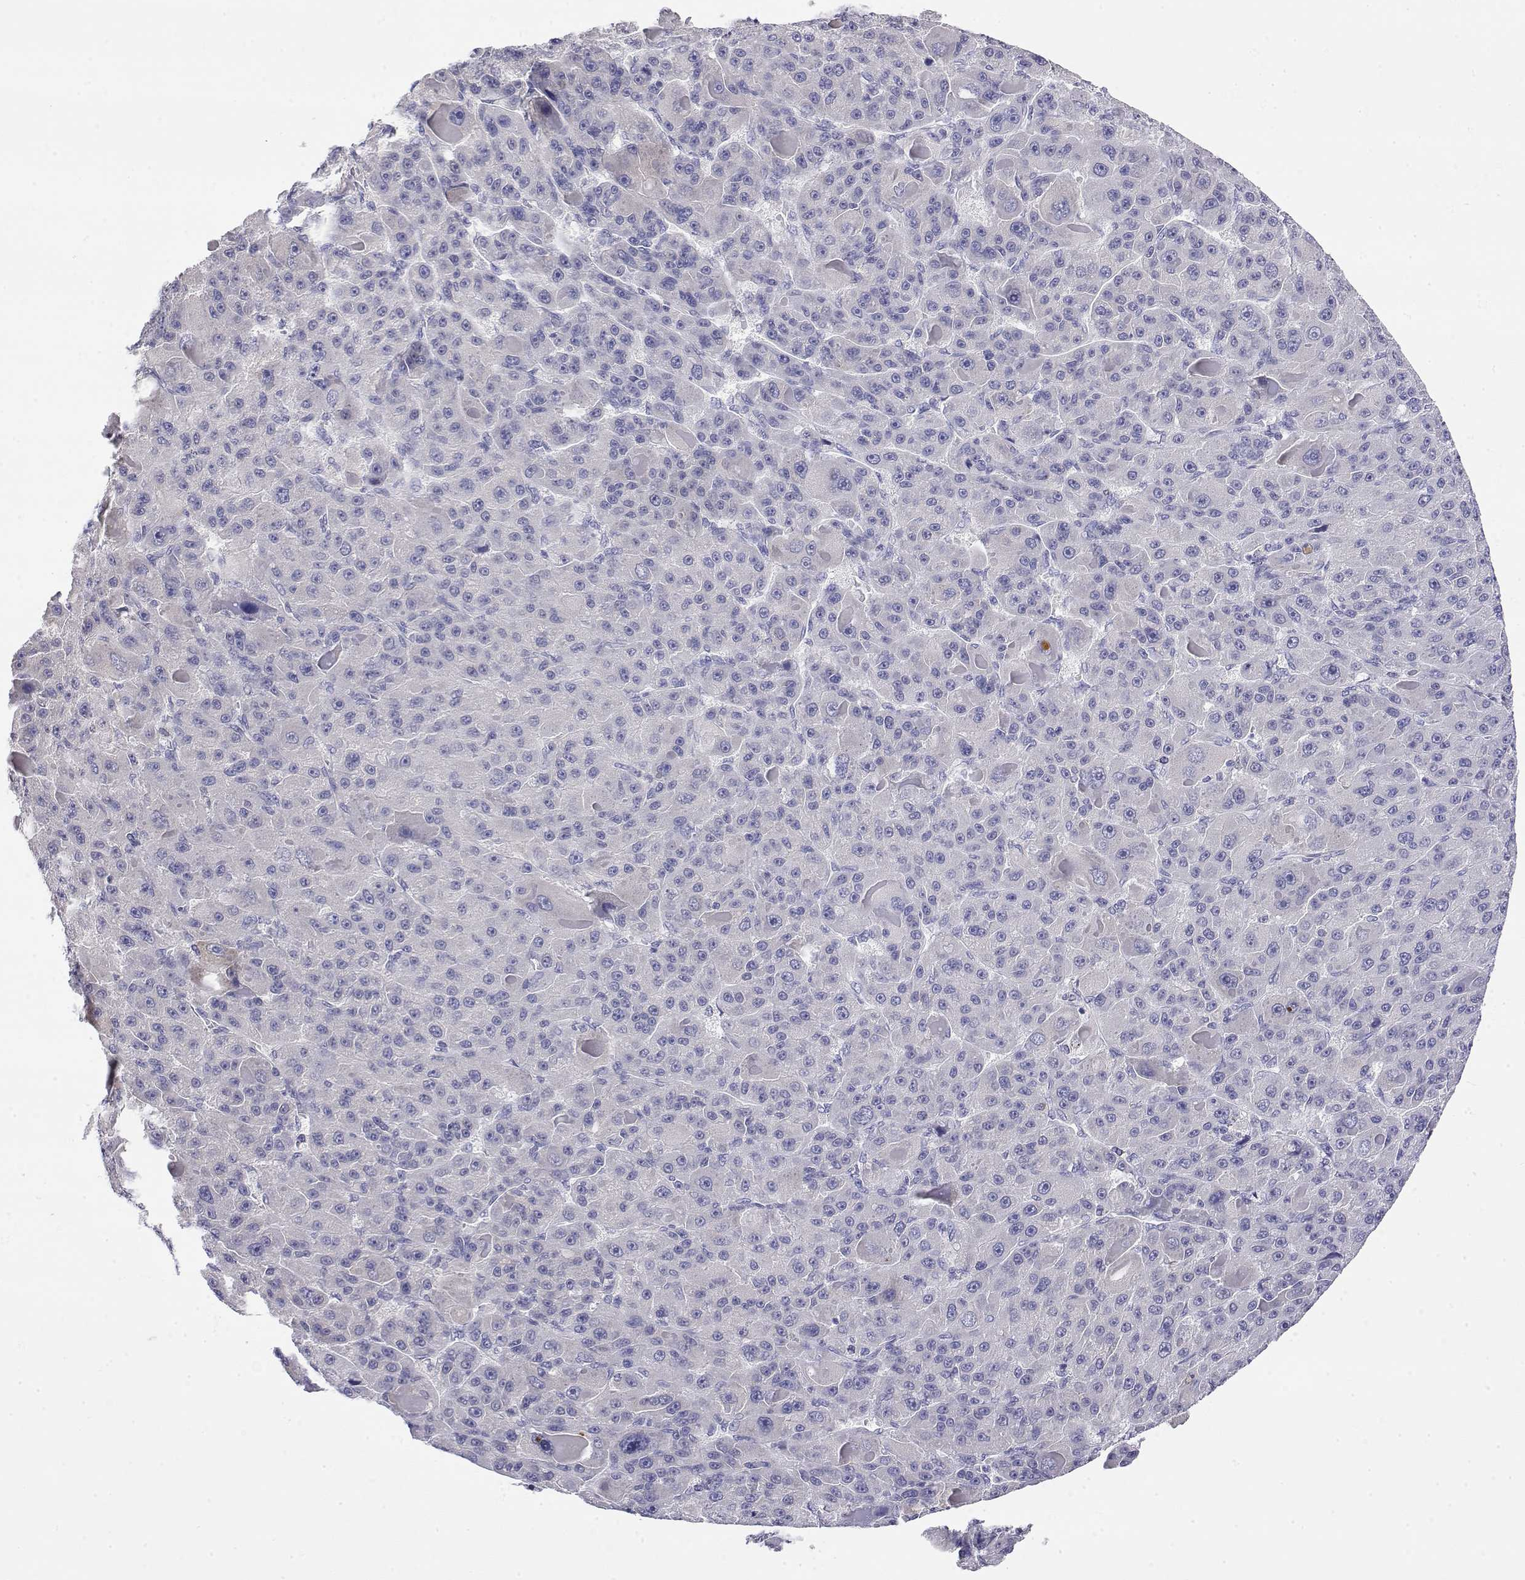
{"staining": {"intensity": "negative", "quantity": "none", "location": "none"}, "tissue": "liver cancer", "cell_type": "Tumor cells", "image_type": "cancer", "snomed": [{"axis": "morphology", "description": "Carcinoma, Hepatocellular, NOS"}, {"axis": "topography", "description": "Liver"}], "caption": "This is an immunohistochemistry (IHC) photomicrograph of hepatocellular carcinoma (liver). There is no expression in tumor cells.", "gene": "LY6D", "patient": {"sex": "male", "age": 76}}